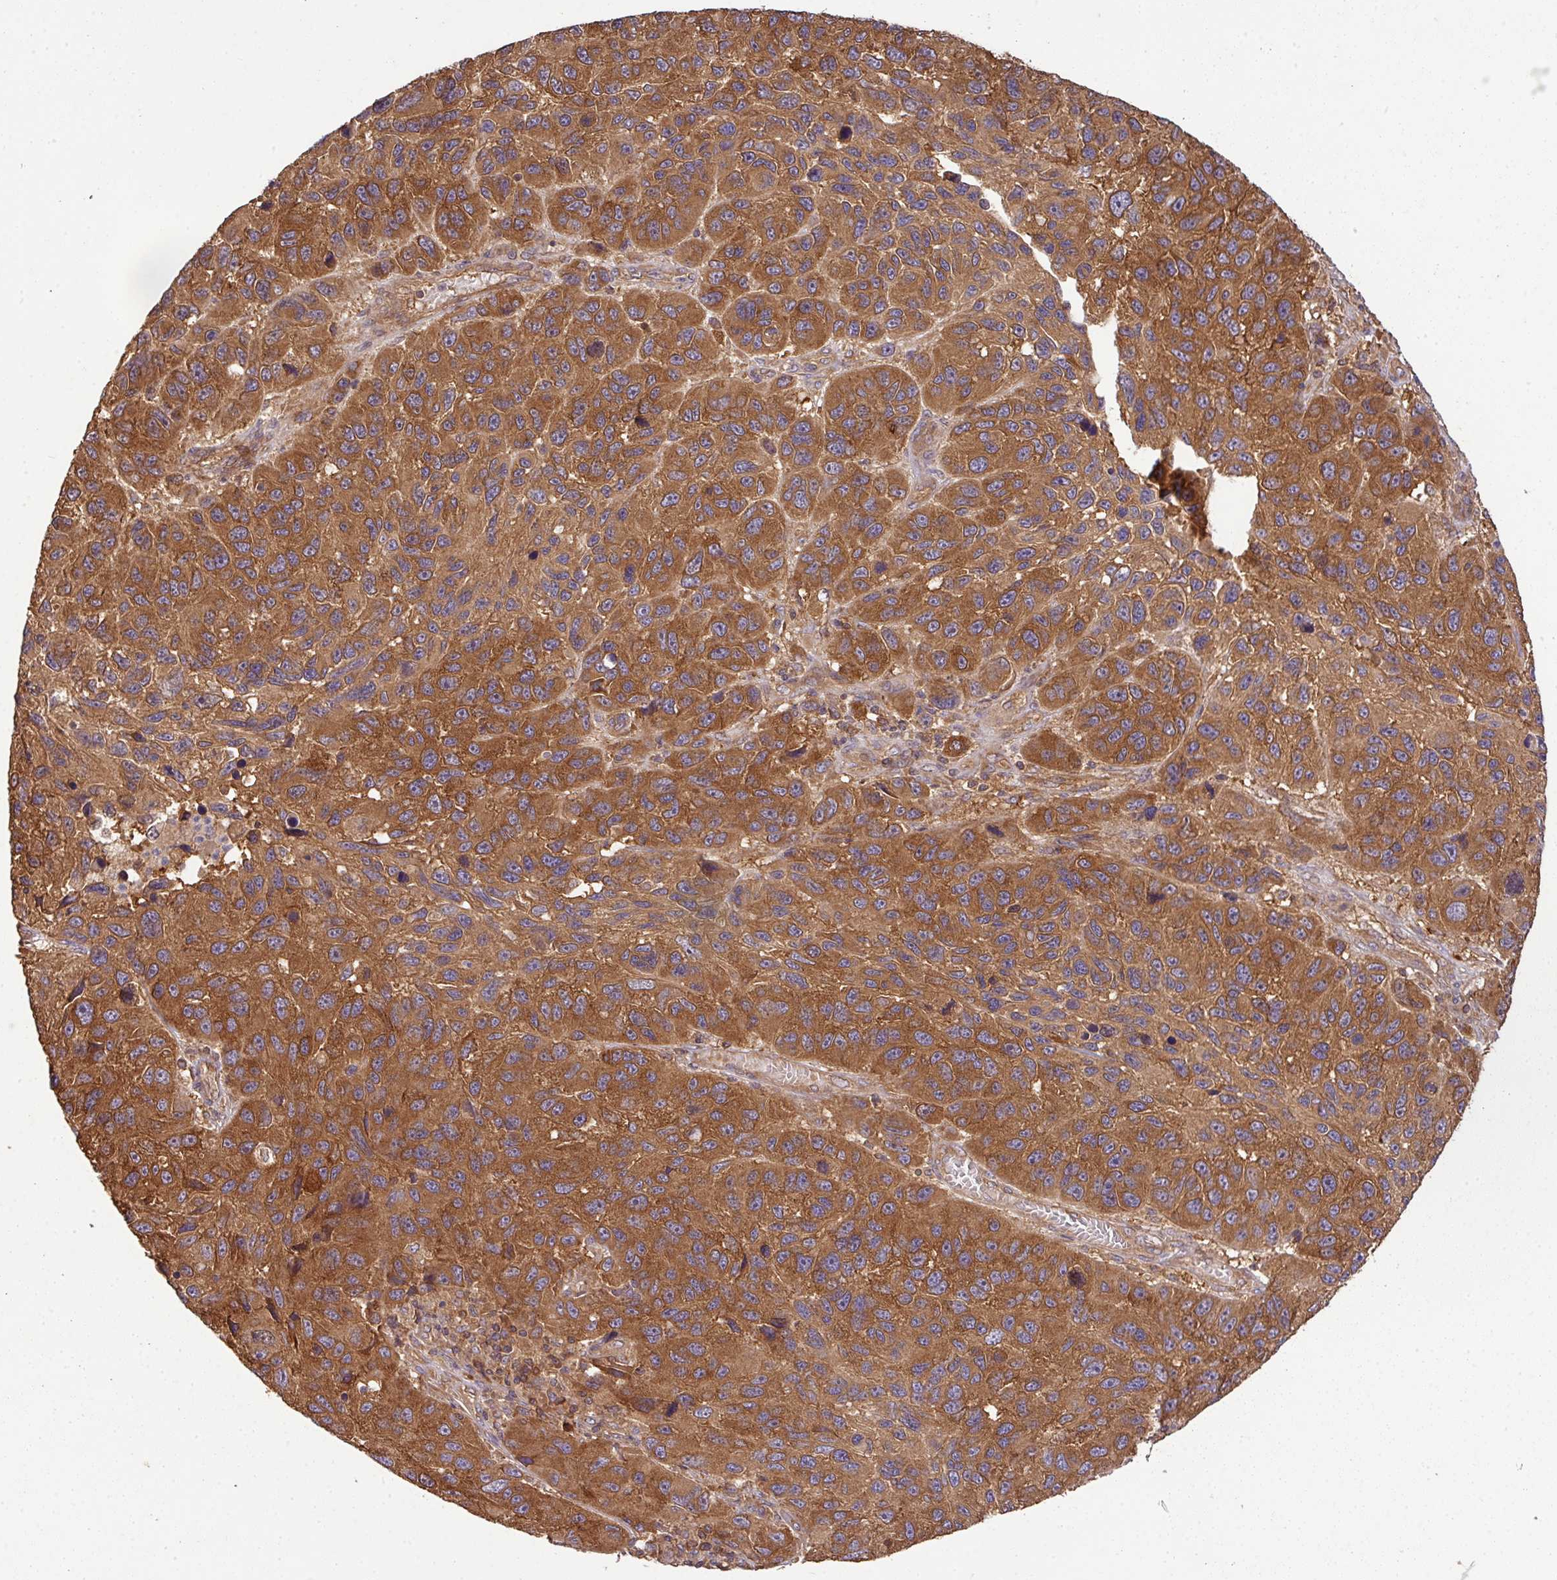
{"staining": {"intensity": "strong", "quantity": ">75%", "location": "cytoplasmic/membranous"}, "tissue": "melanoma", "cell_type": "Tumor cells", "image_type": "cancer", "snomed": [{"axis": "morphology", "description": "Malignant melanoma, NOS"}, {"axis": "topography", "description": "Skin"}], "caption": "Immunohistochemical staining of human melanoma demonstrates high levels of strong cytoplasmic/membranous staining in approximately >75% of tumor cells. Immunohistochemistry stains the protein in brown and the nuclei are stained blue.", "gene": "GSPT1", "patient": {"sex": "male", "age": 53}}